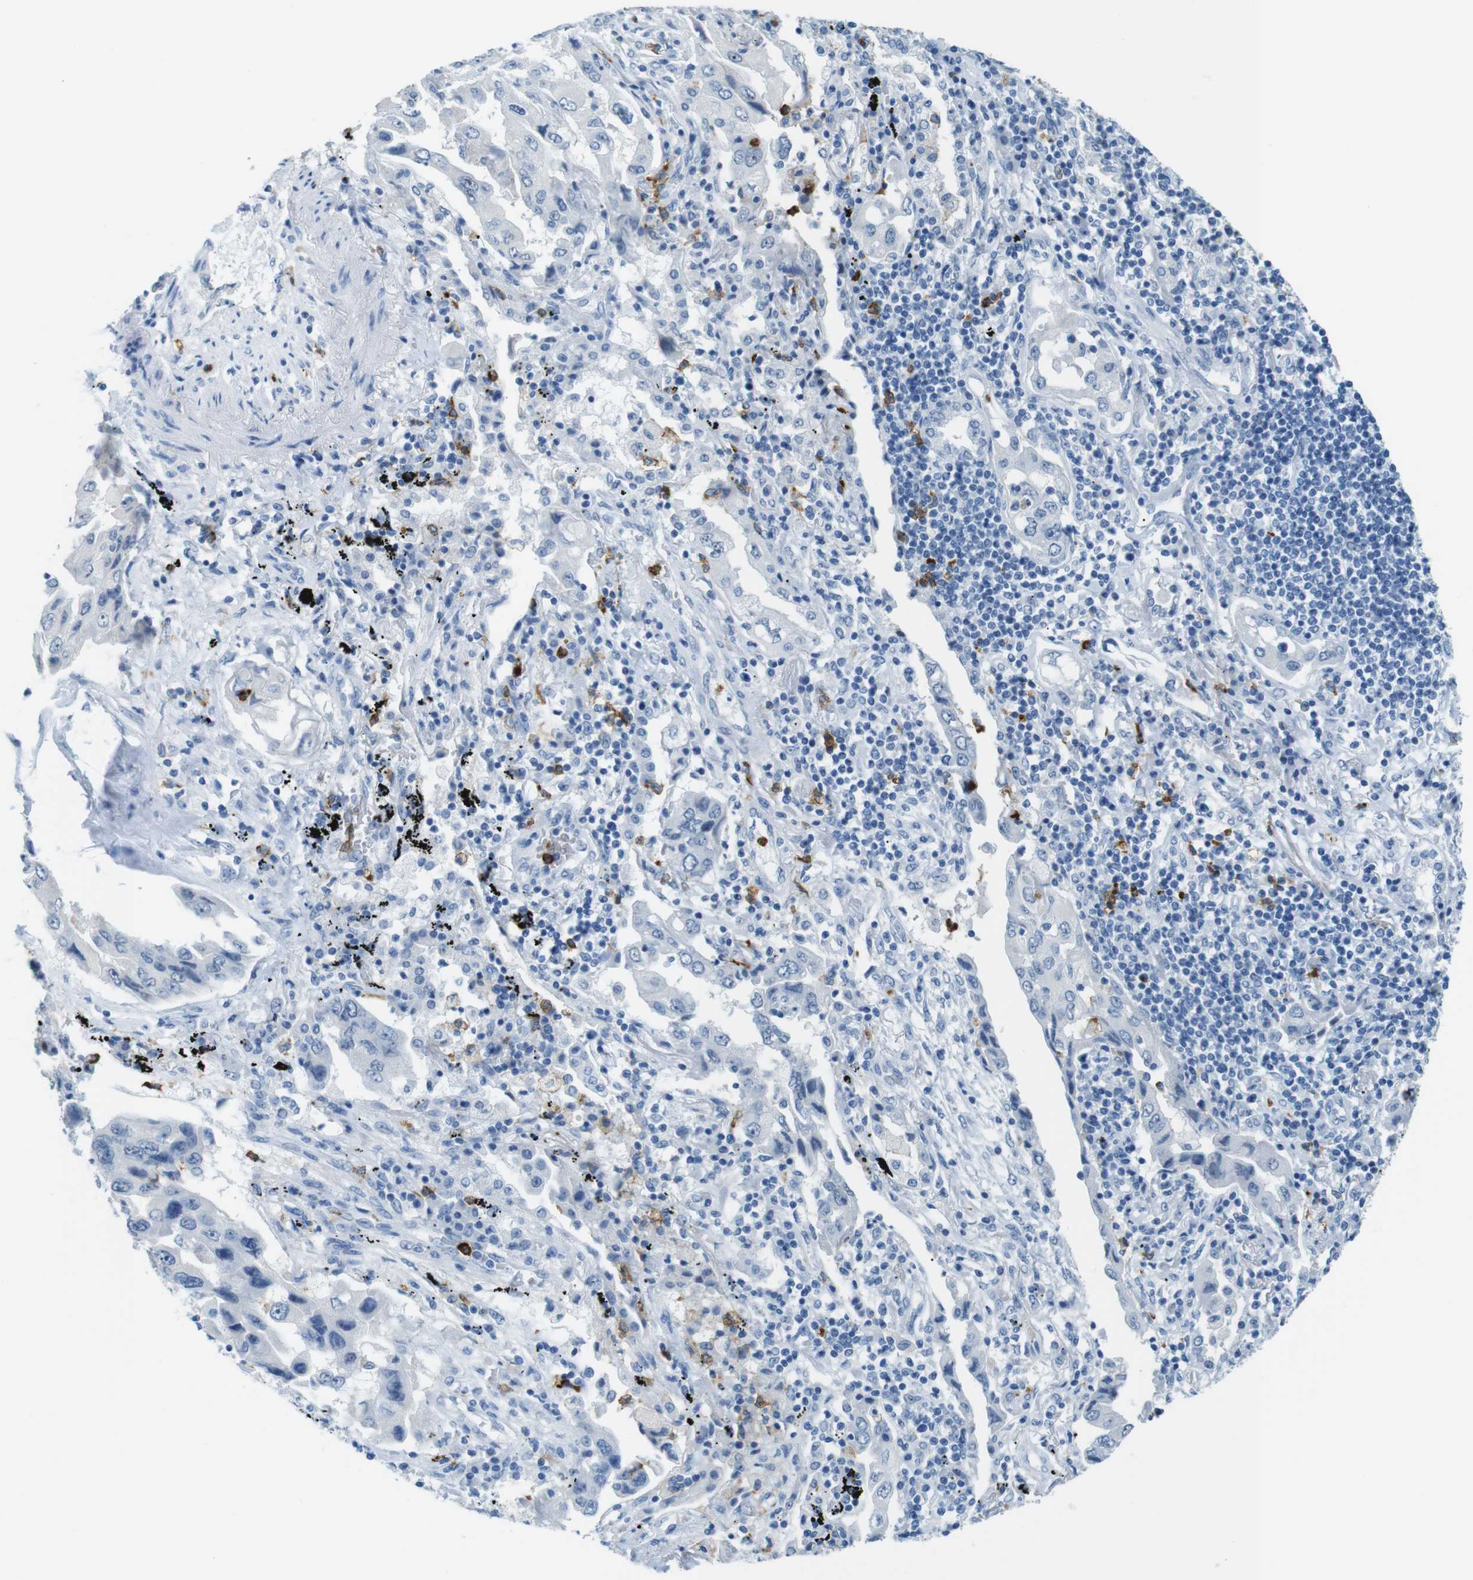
{"staining": {"intensity": "negative", "quantity": "none", "location": "none"}, "tissue": "lung cancer", "cell_type": "Tumor cells", "image_type": "cancer", "snomed": [{"axis": "morphology", "description": "Adenocarcinoma, NOS"}, {"axis": "topography", "description": "Lung"}], "caption": "Immunohistochemistry (IHC) of lung cancer exhibits no expression in tumor cells. (DAB IHC with hematoxylin counter stain).", "gene": "MCEMP1", "patient": {"sex": "female", "age": 65}}